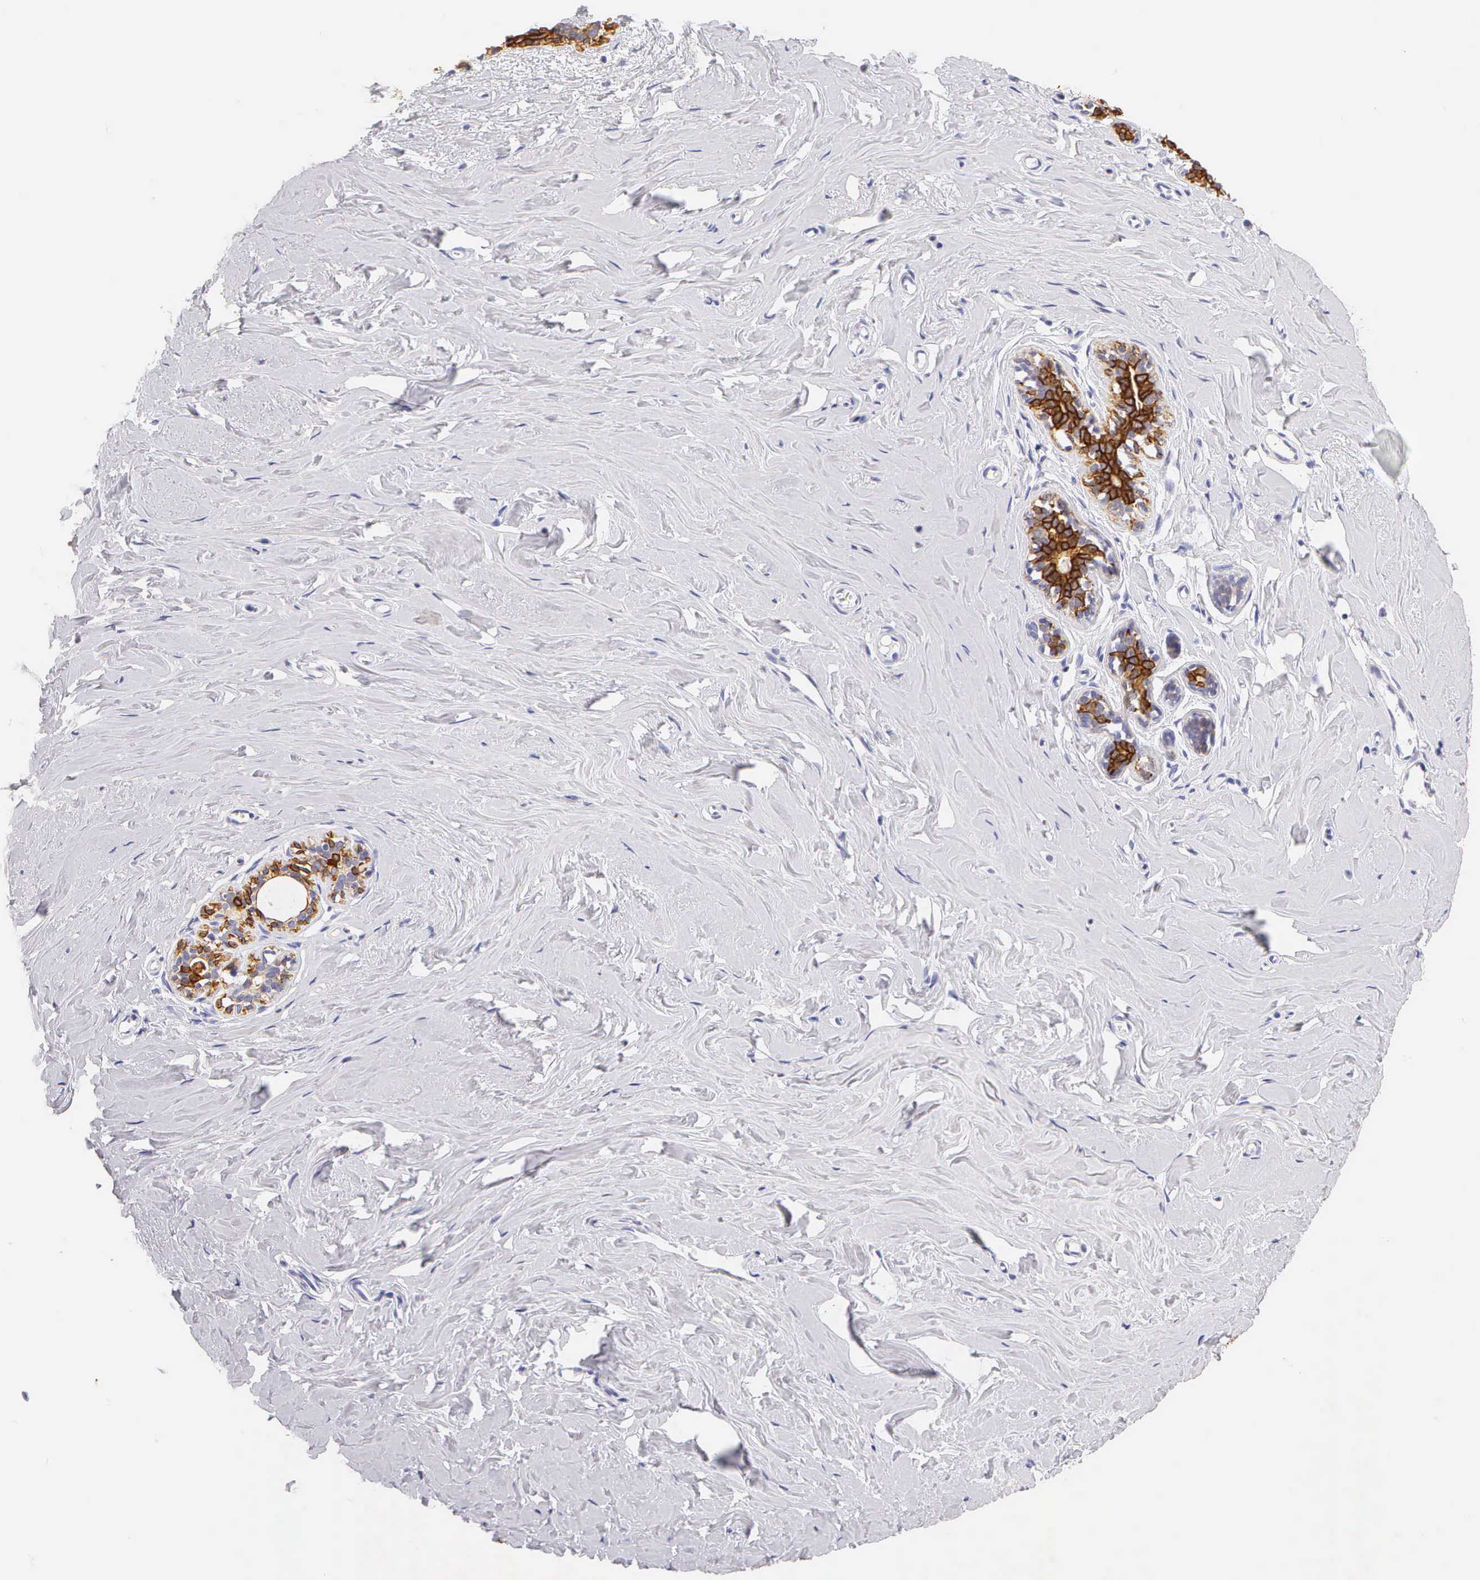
{"staining": {"intensity": "negative", "quantity": "none", "location": "none"}, "tissue": "breast", "cell_type": "Adipocytes", "image_type": "normal", "snomed": [{"axis": "morphology", "description": "Normal tissue, NOS"}, {"axis": "topography", "description": "Breast"}], "caption": "This is an immunohistochemistry histopathology image of unremarkable human breast. There is no staining in adipocytes.", "gene": "KRT17", "patient": {"sex": "female", "age": 45}}